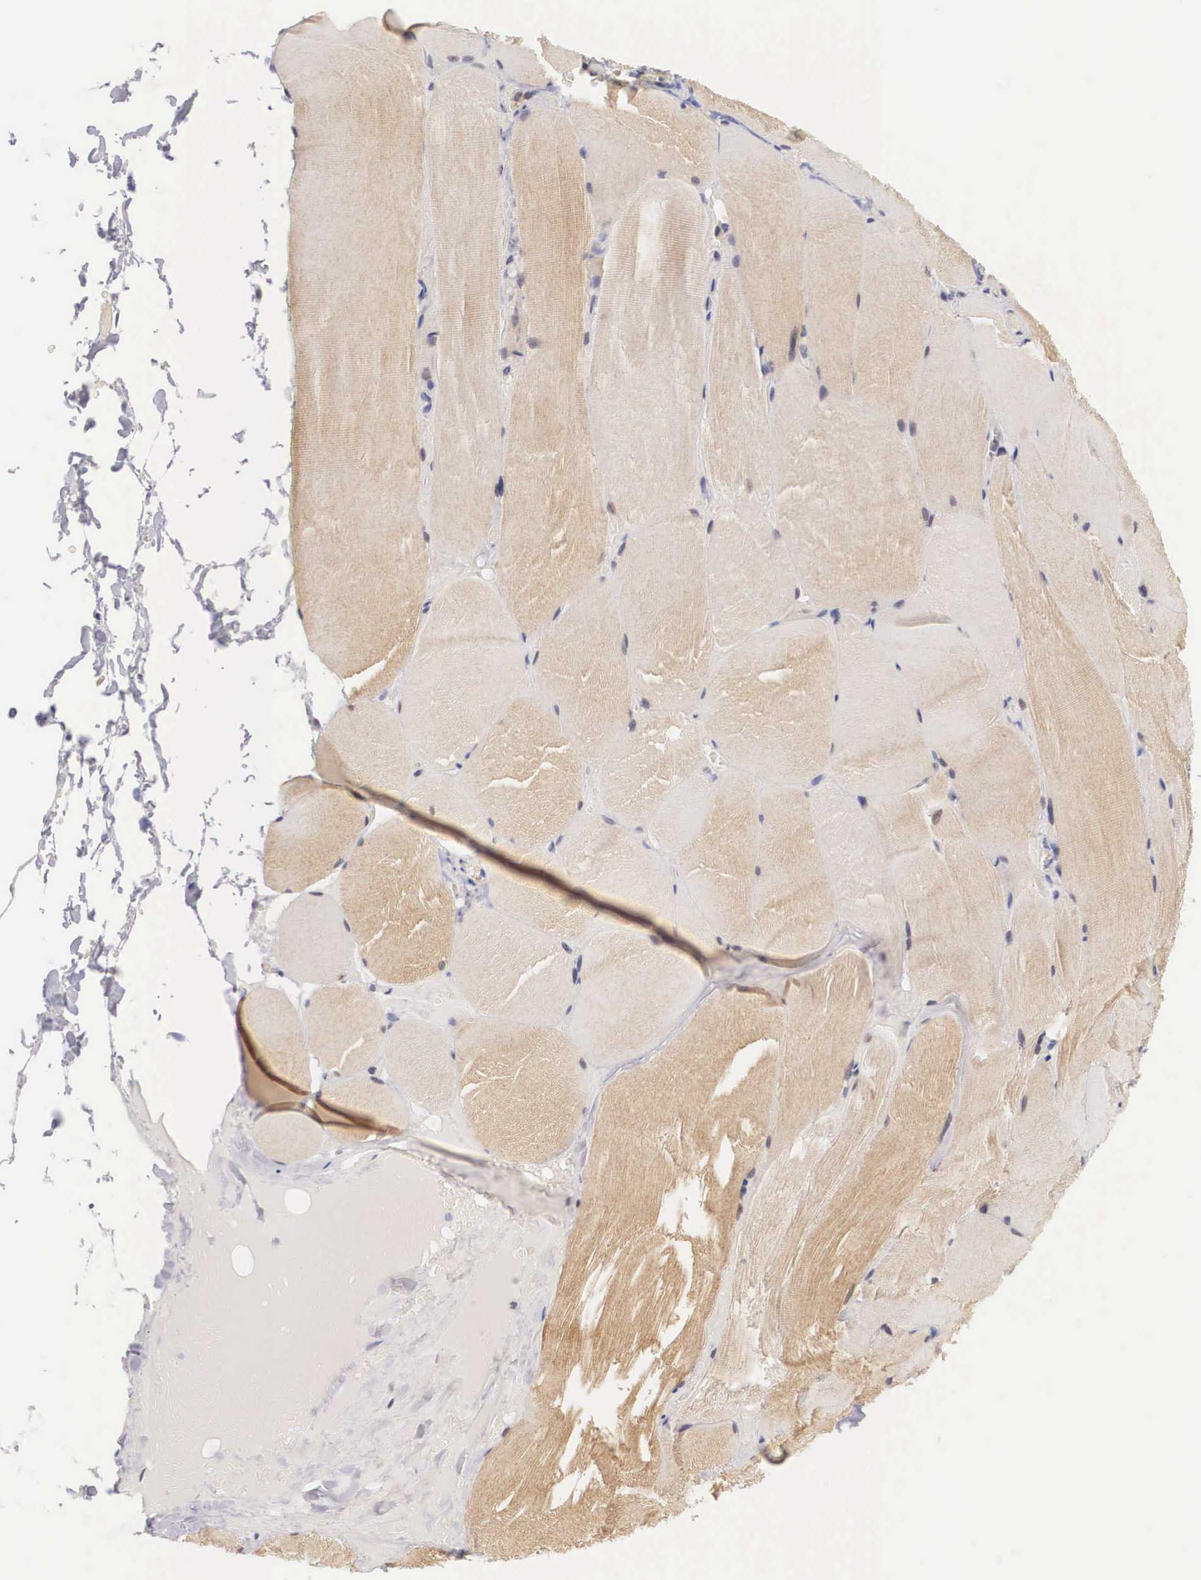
{"staining": {"intensity": "negative", "quantity": "none", "location": "none"}, "tissue": "skeletal muscle", "cell_type": "Myocytes", "image_type": "normal", "snomed": [{"axis": "morphology", "description": "Normal tissue, NOS"}, {"axis": "topography", "description": "Skeletal muscle"}], "caption": "Myocytes show no significant expression in normal skeletal muscle.", "gene": "FAM47A", "patient": {"sex": "male", "age": 71}}